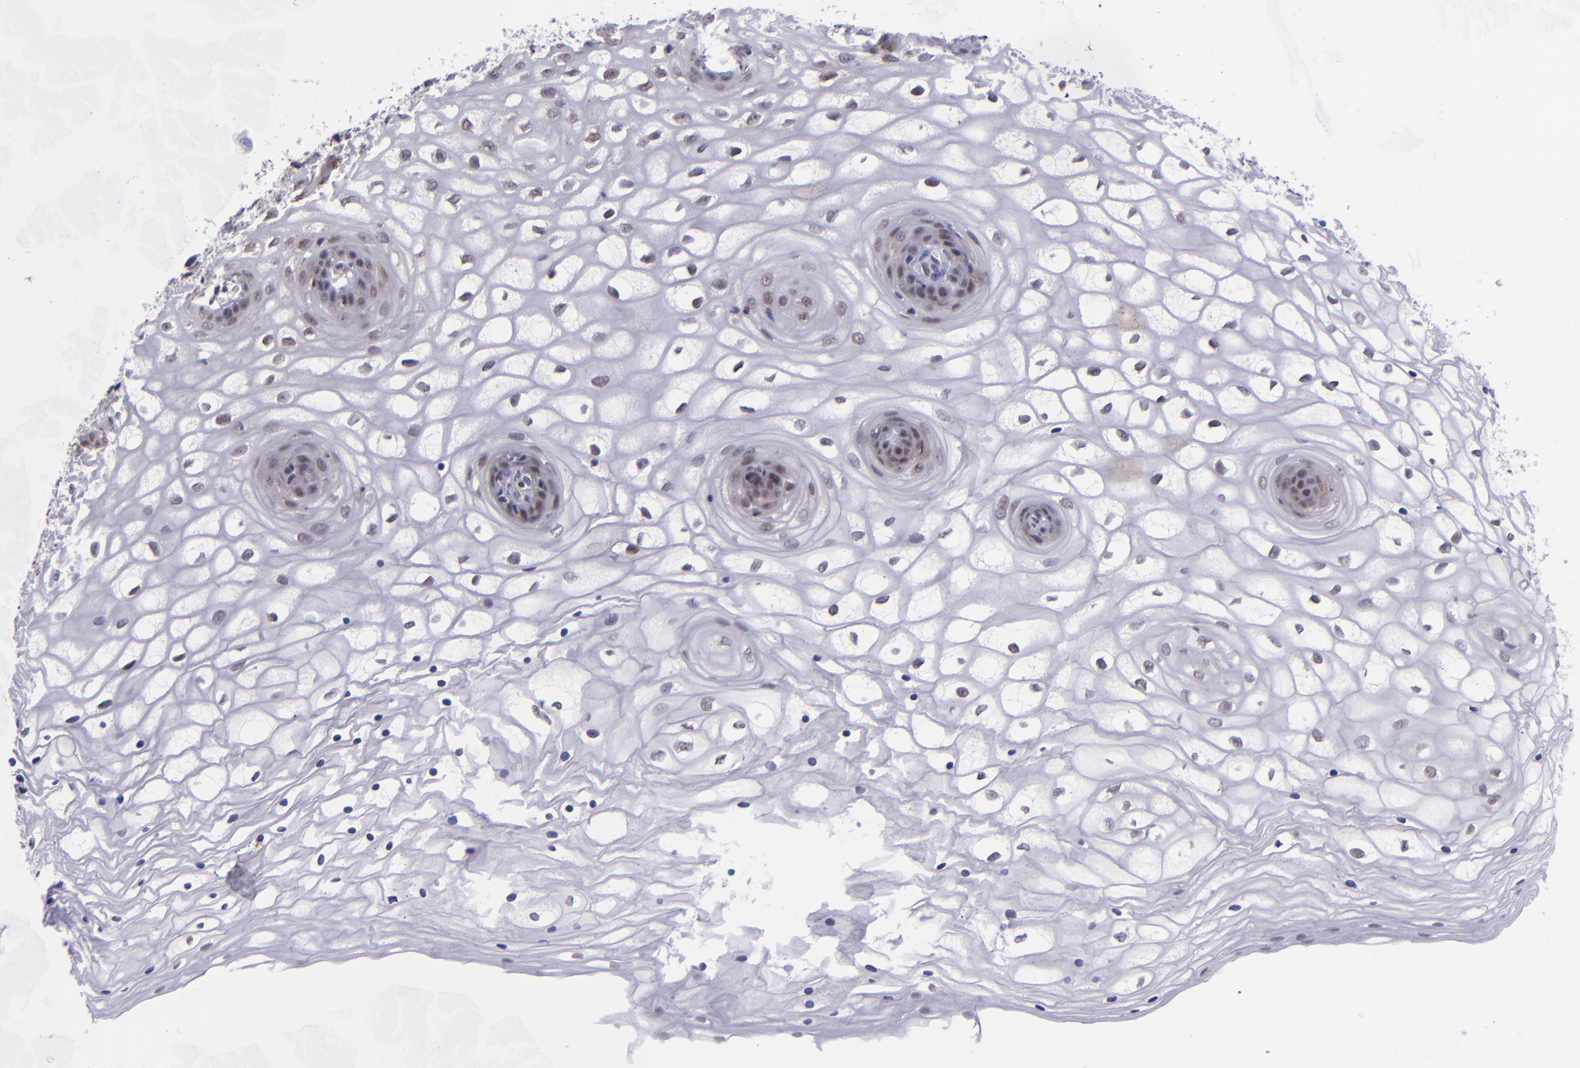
{"staining": {"intensity": "weak", "quantity": "25%-75%", "location": "nuclear"}, "tissue": "vagina", "cell_type": "Squamous epithelial cells", "image_type": "normal", "snomed": [{"axis": "morphology", "description": "Normal tissue, NOS"}, {"axis": "topography", "description": "Vagina"}], "caption": "The image reveals staining of benign vagina, revealing weak nuclear protein expression (brown color) within squamous epithelial cells. (Brightfield microscopy of DAB IHC at high magnification).", "gene": "BAG1", "patient": {"sex": "female", "age": 34}}